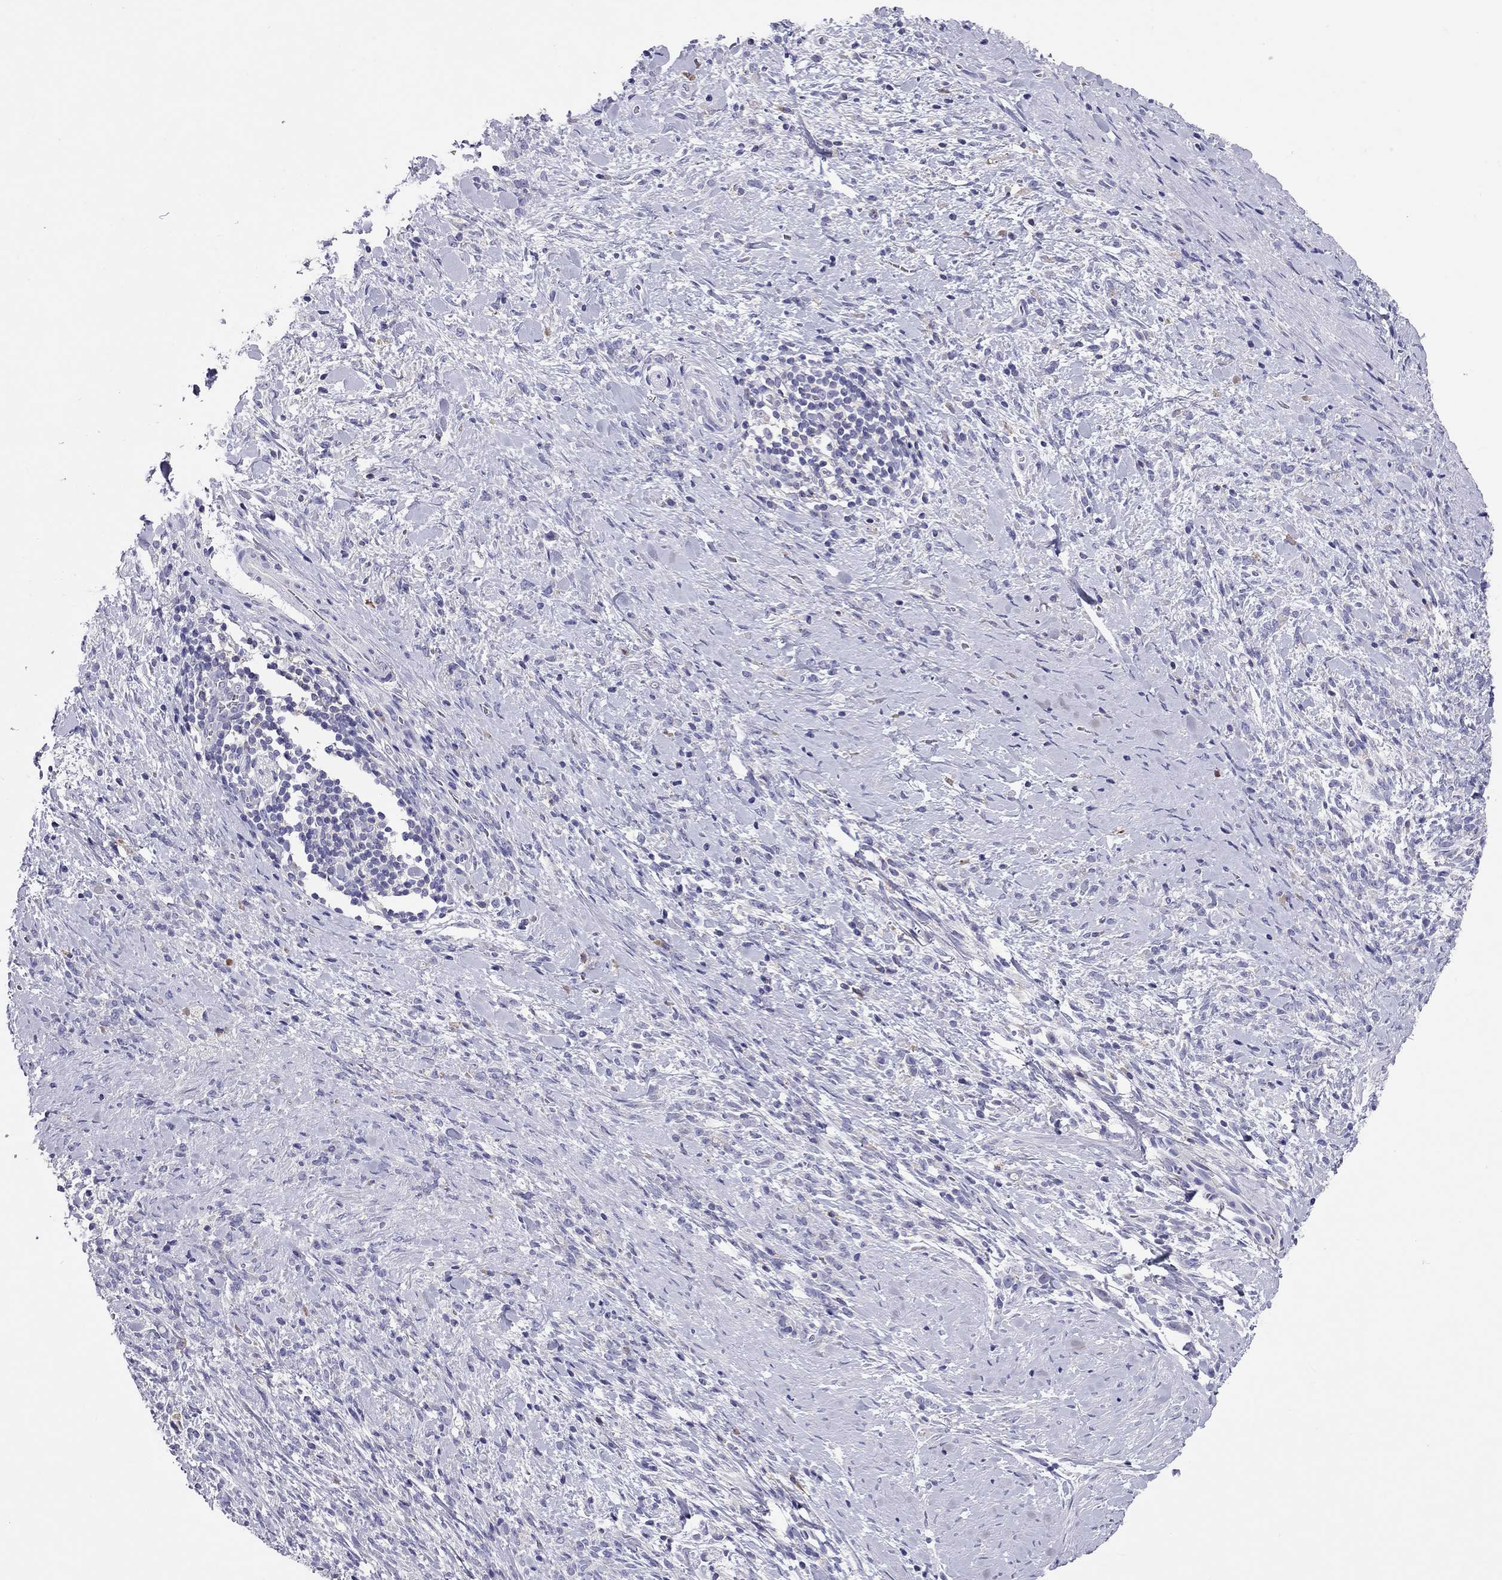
{"staining": {"intensity": "negative", "quantity": "none", "location": "none"}, "tissue": "stomach cancer", "cell_type": "Tumor cells", "image_type": "cancer", "snomed": [{"axis": "morphology", "description": "Adenocarcinoma, NOS"}, {"axis": "topography", "description": "Stomach"}], "caption": "The photomicrograph reveals no significant staining in tumor cells of adenocarcinoma (stomach). (DAB IHC with hematoxylin counter stain).", "gene": "CALHM1", "patient": {"sex": "female", "age": 57}}